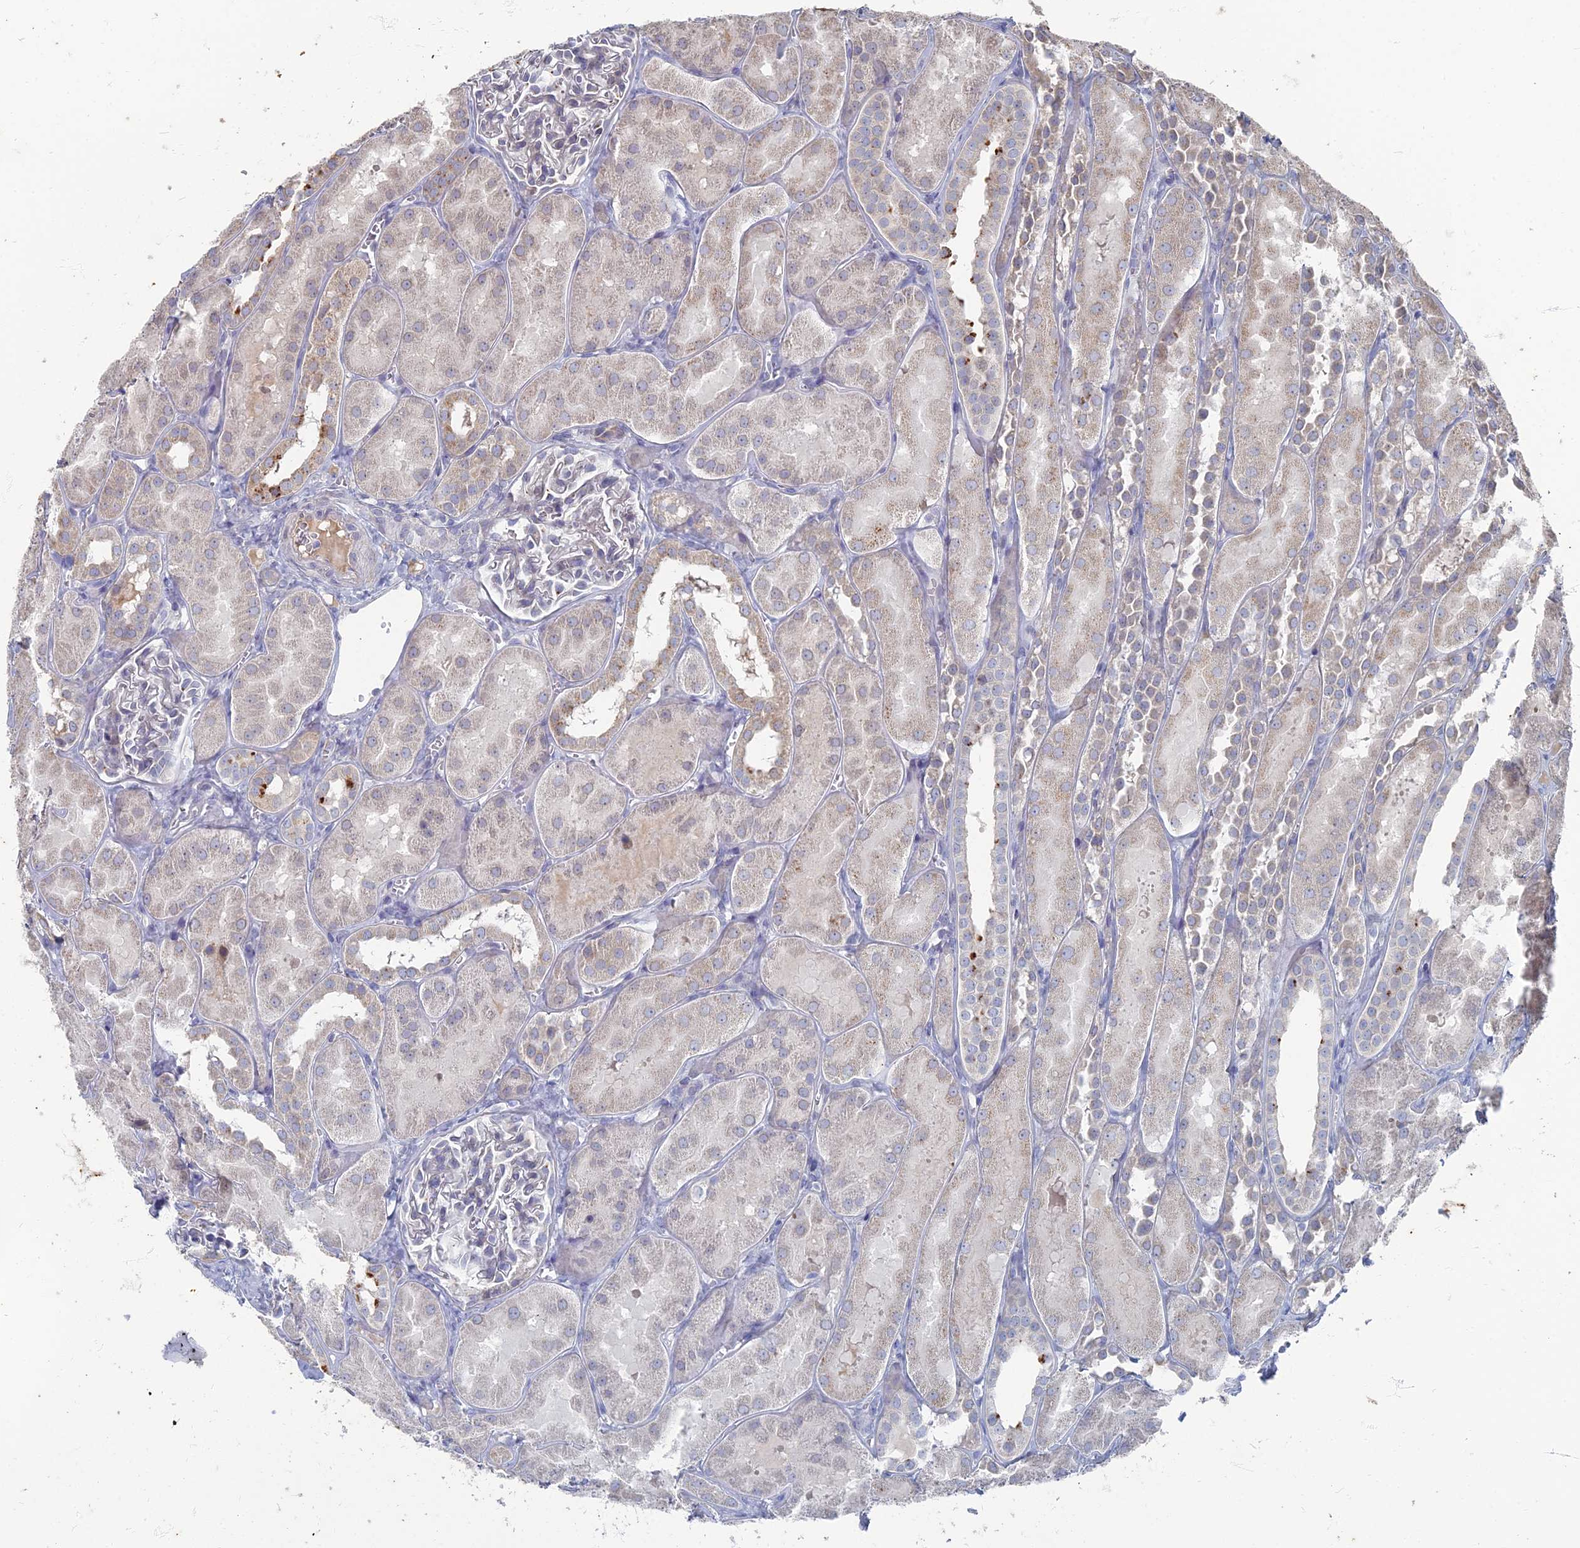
{"staining": {"intensity": "negative", "quantity": "none", "location": "none"}, "tissue": "kidney", "cell_type": "Cells in glomeruli", "image_type": "normal", "snomed": [{"axis": "morphology", "description": "Normal tissue, NOS"}, {"axis": "topography", "description": "Kidney"}, {"axis": "topography", "description": "Urinary bladder"}], "caption": "Immunohistochemical staining of benign human kidney reveals no significant expression in cells in glomeruli. (Stains: DAB immunohistochemistry with hematoxylin counter stain, Microscopy: brightfield microscopy at high magnification).", "gene": "TMEM128", "patient": {"sex": "male", "age": 16}}